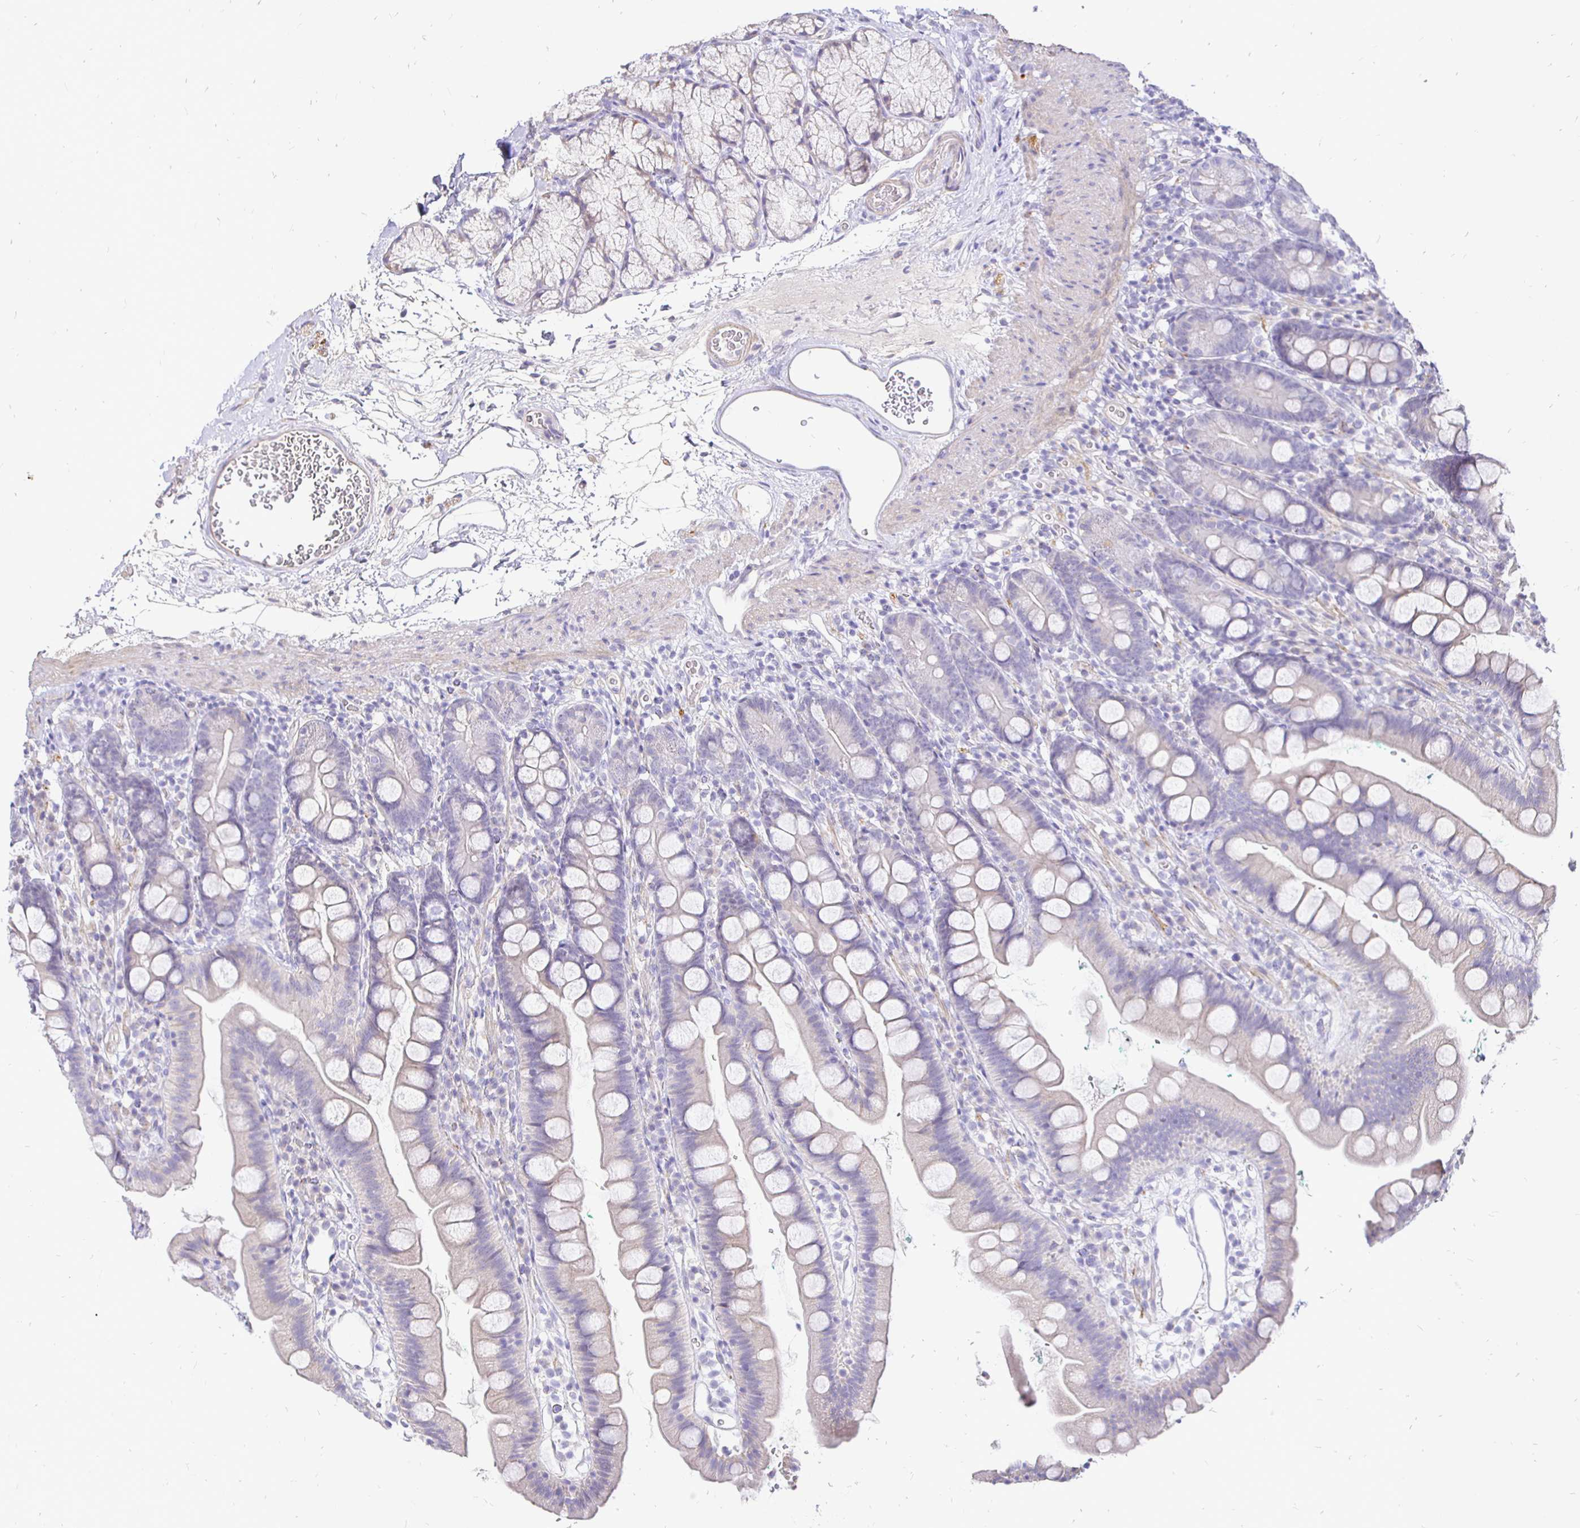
{"staining": {"intensity": "negative", "quantity": "none", "location": "none"}, "tissue": "duodenum", "cell_type": "Glandular cells", "image_type": "normal", "snomed": [{"axis": "morphology", "description": "Normal tissue, NOS"}, {"axis": "topography", "description": "Duodenum"}], "caption": "Duodenum stained for a protein using immunohistochemistry (IHC) reveals no positivity glandular cells.", "gene": "NECAB1", "patient": {"sex": "female", "age": 67}}